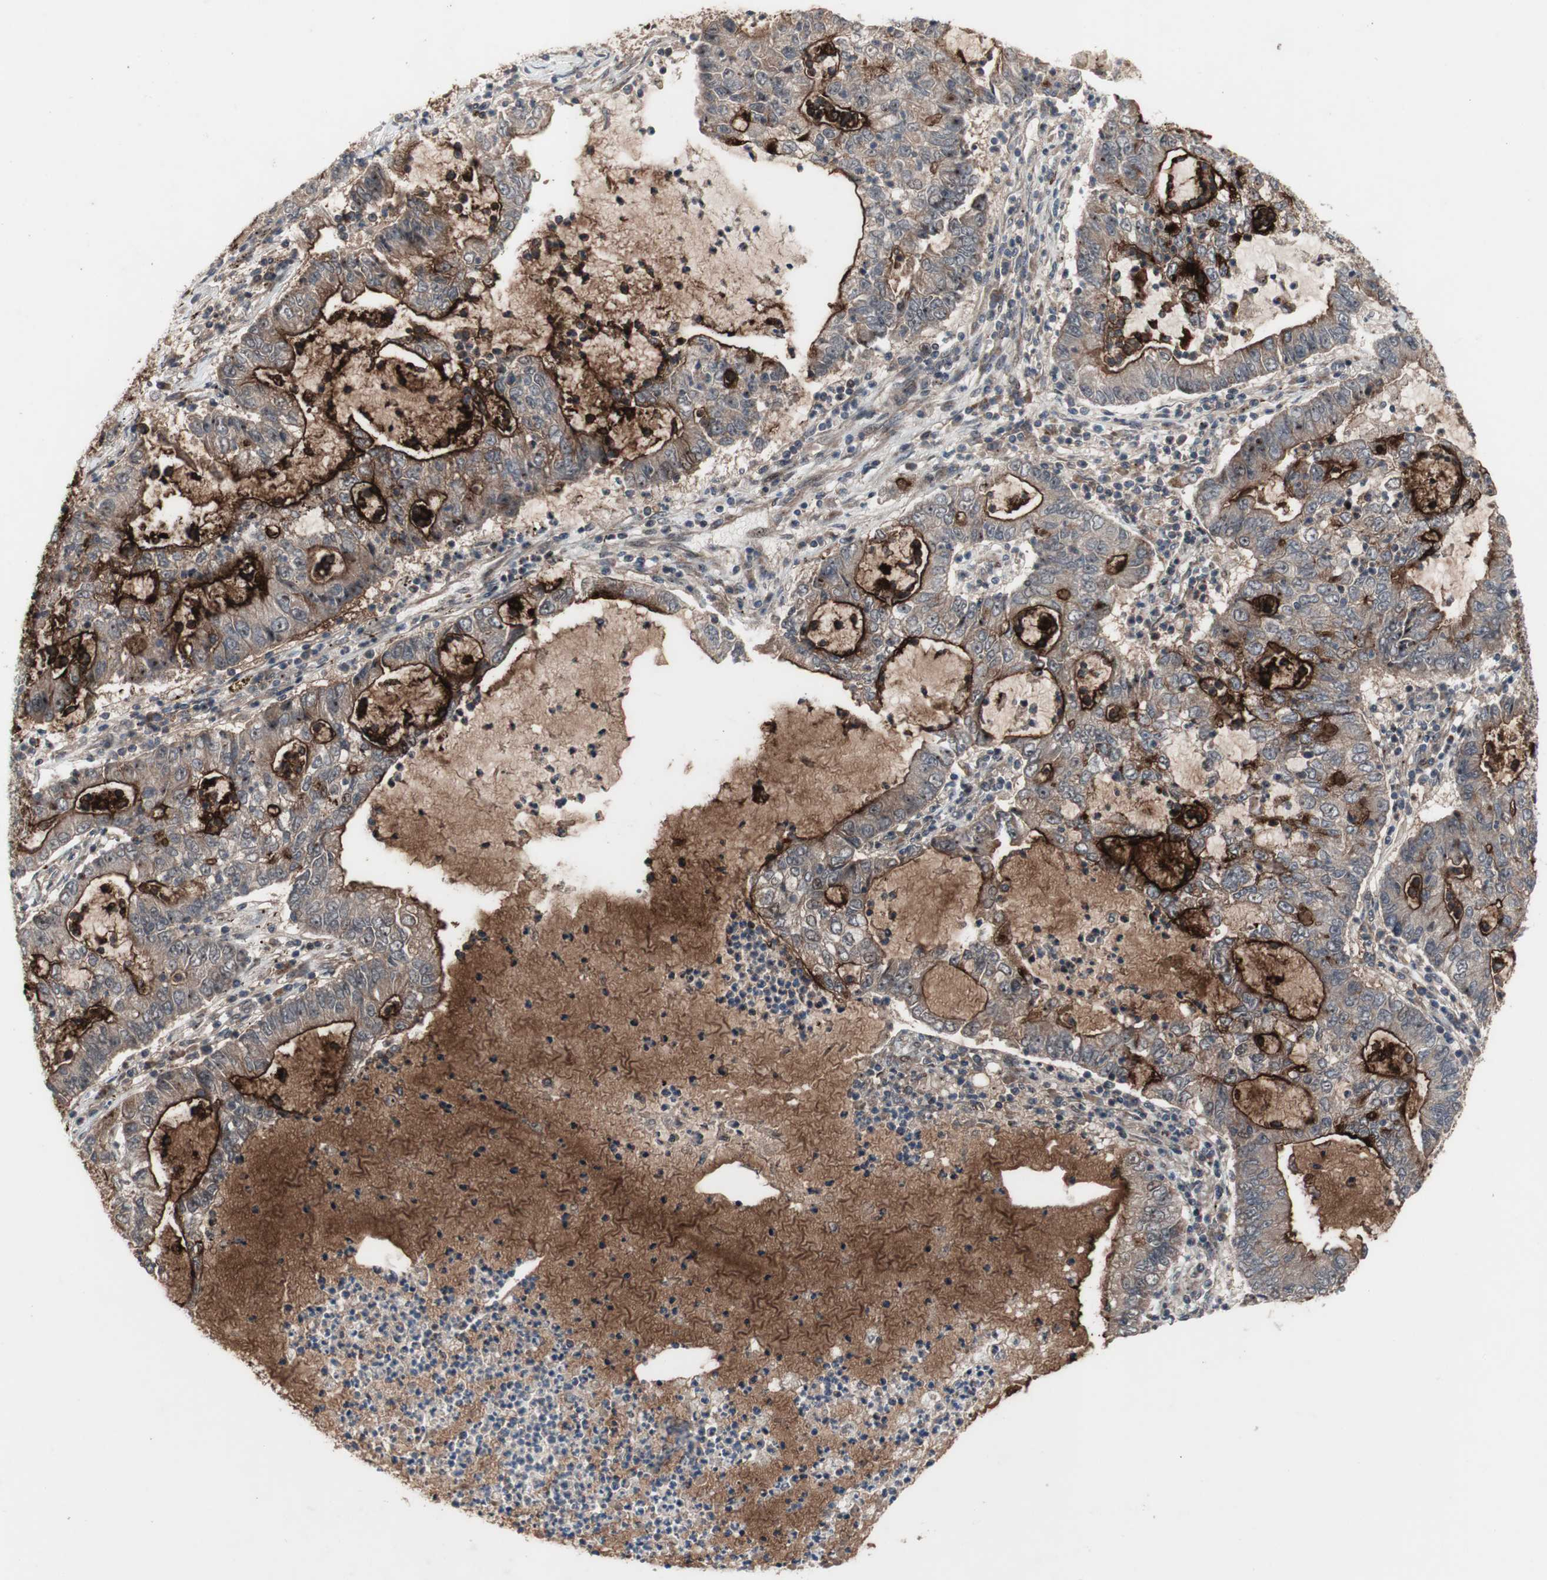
{"staining": {"intensity": "weak", "quantity": ">75%", "location": "cytoplasmic/membranous"}, "tissue": "lung cancer", "cell_type": "Tumor cells", "image_type": "cancer", "snomed": [{"axis": "morphology", "description": "Adenocarcinoma, NOS"}, {"axis": "topography", "description": "Lung"}], "caption": "Brown immunohistochemical staining in human lung adenocarcinoma exhibits weak cytoplasmic/membranous positivity in about >75% of tumor cells.", "gene": "OAZ1", "patient": {"sex": "female", "age": 51}}